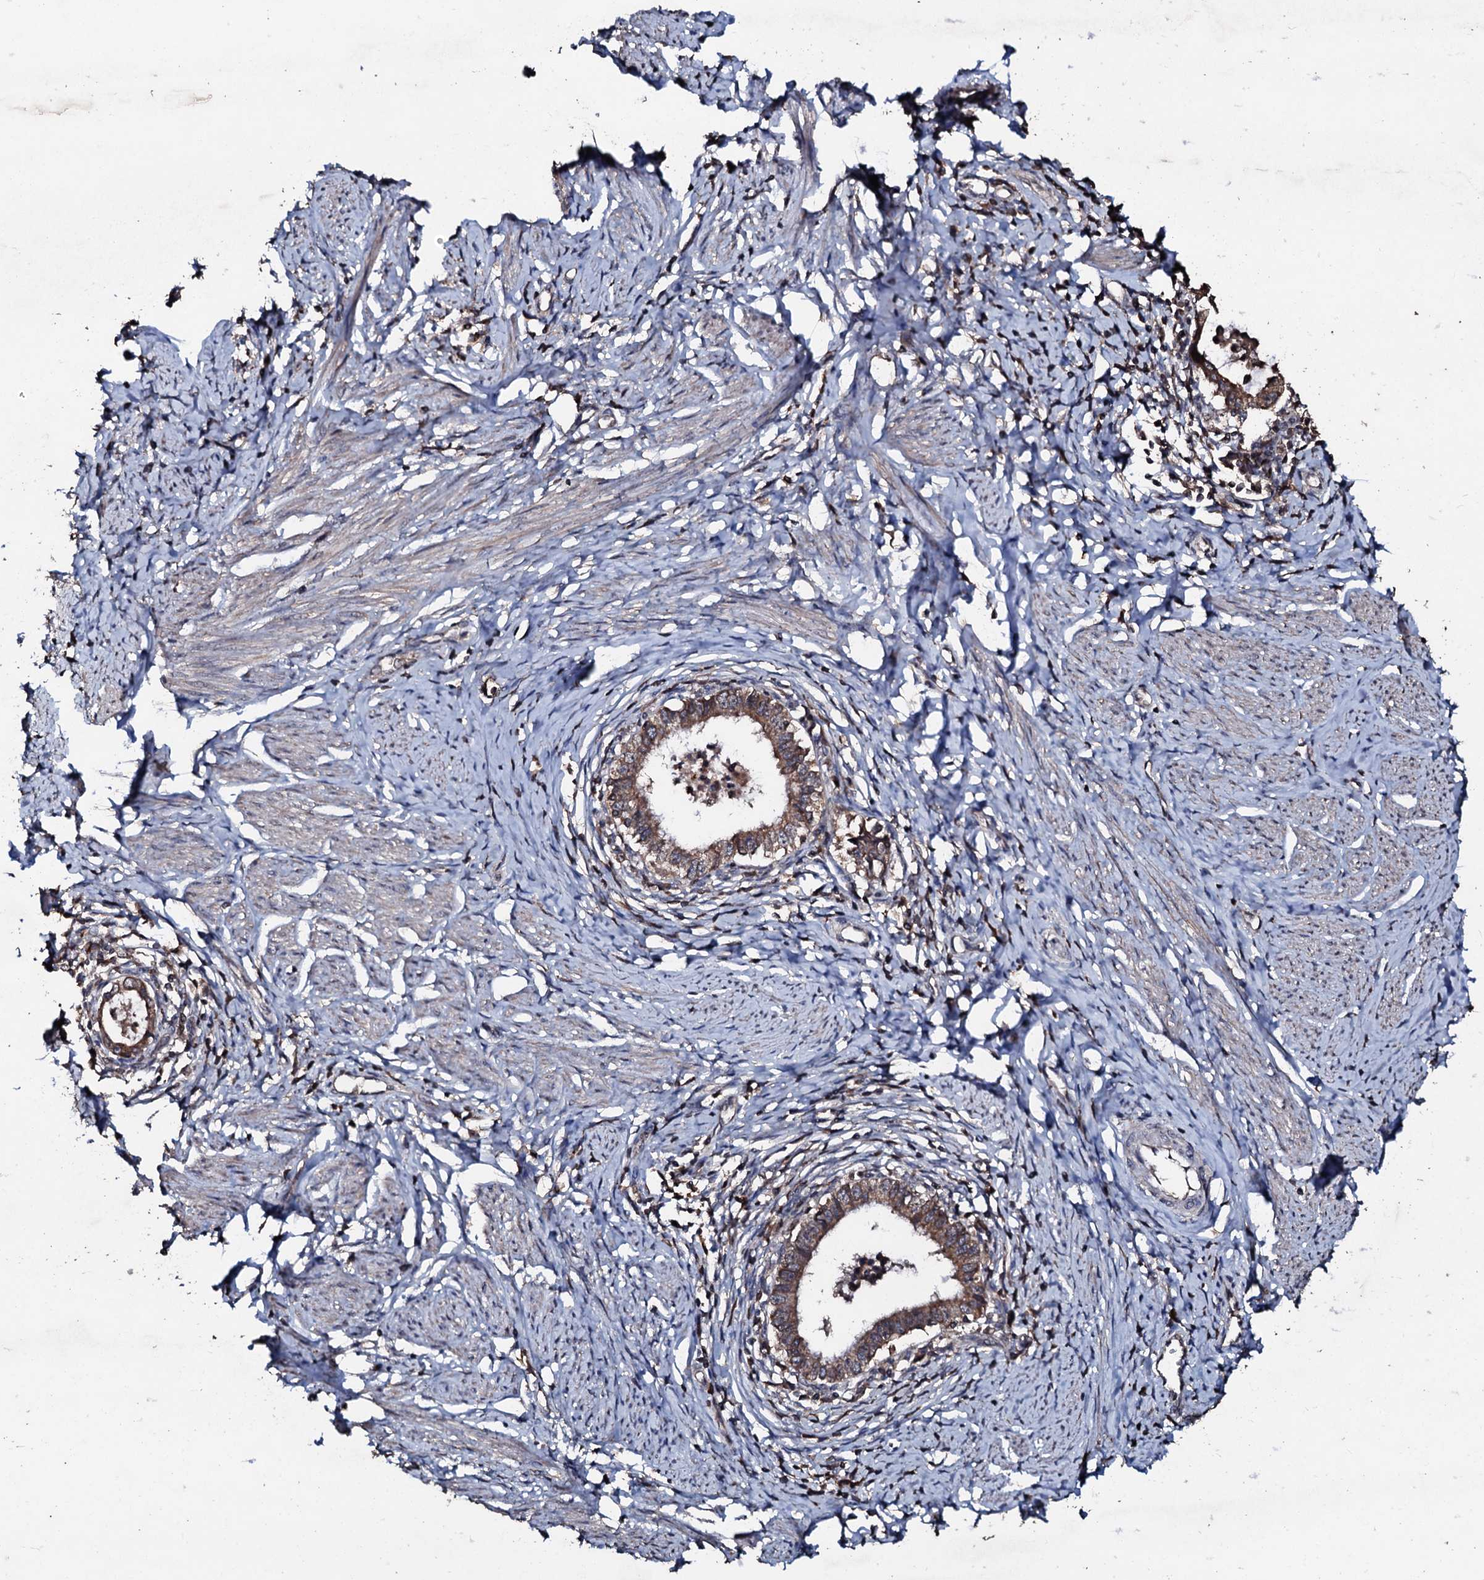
{"staining": {"intensity": "moderate", "quantity": ">75%", "location": "cytoplasmic/membranous"}, "tissue": "cervical cancer", "cell_type": "Tumor cells", "image_type": "cancer", "snomed": [{"axis": "morphology", "description": "Adenocarcinoma, NOS"}, {"axis": "topography", "description": "Cervix"}], "caption": "Immunohistochemical staining of adenocarcinoma (cervical) demonstrates moderate cytoplasmic/membranous protein expression in about >75% of tumor cells.", "gene": "SDHAF2", "patient": {"sex": "female", "age": 36}}